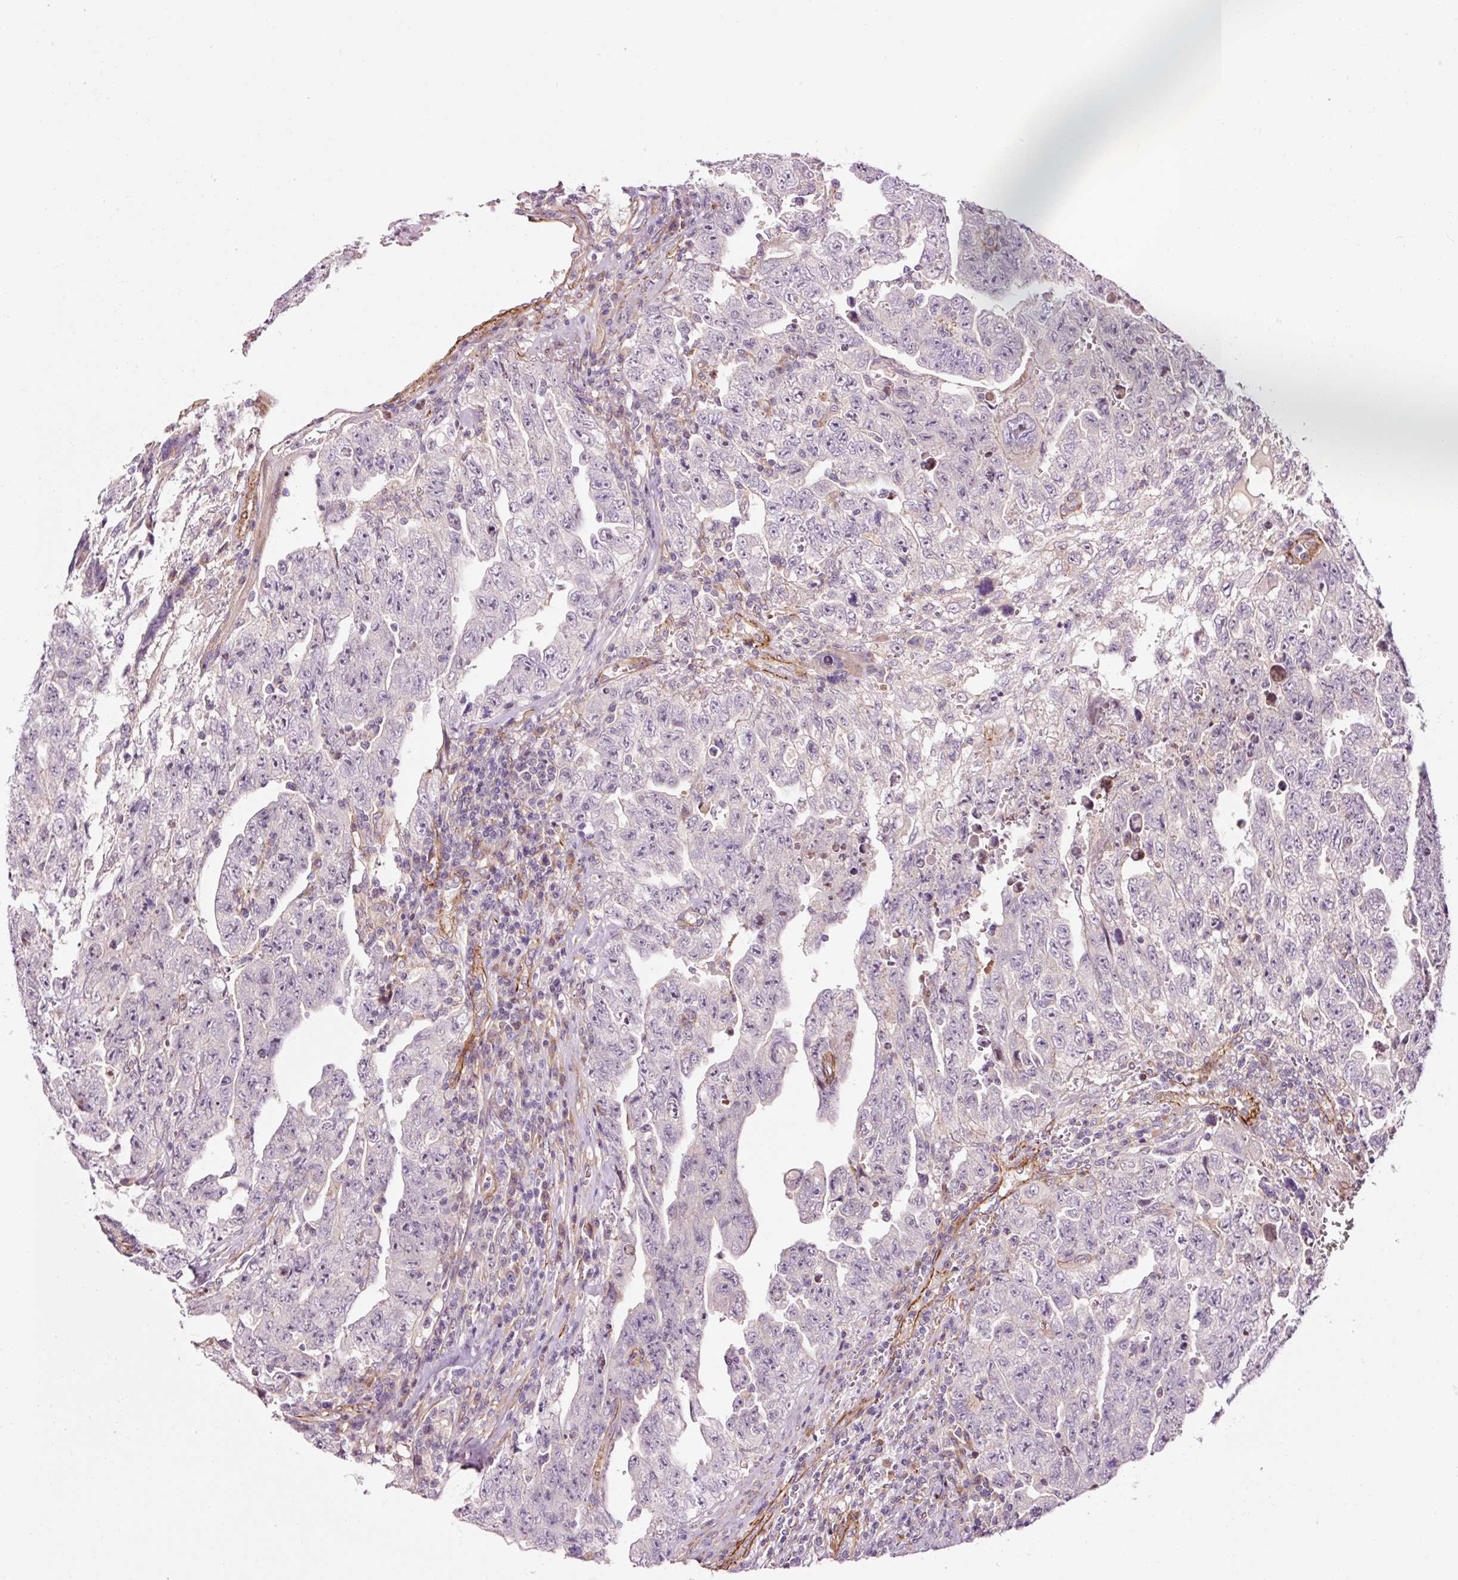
{"staining": {"intensity": "negative", "quantity": "none", "location": "none"}, "tissue": "testis cancer", "cell_type": "Tumor cells", "image_type": "cancer", "snomed": [{"axis": "morphology", "description": "Carcinoma, Embryonal, NOS"}, {"axis": "topography", "description": "Testis"}], "caption": "This is a image of immunohistochemistry (IHC) staining of testis cancer, which shows no positivity in tumor cells. (Brightfield microscopy of DAB immunohistochemistry (IHC) at high magnification).", "gene": "ANKRD20A1", "patient": {"sex": "male", "age": 28}}